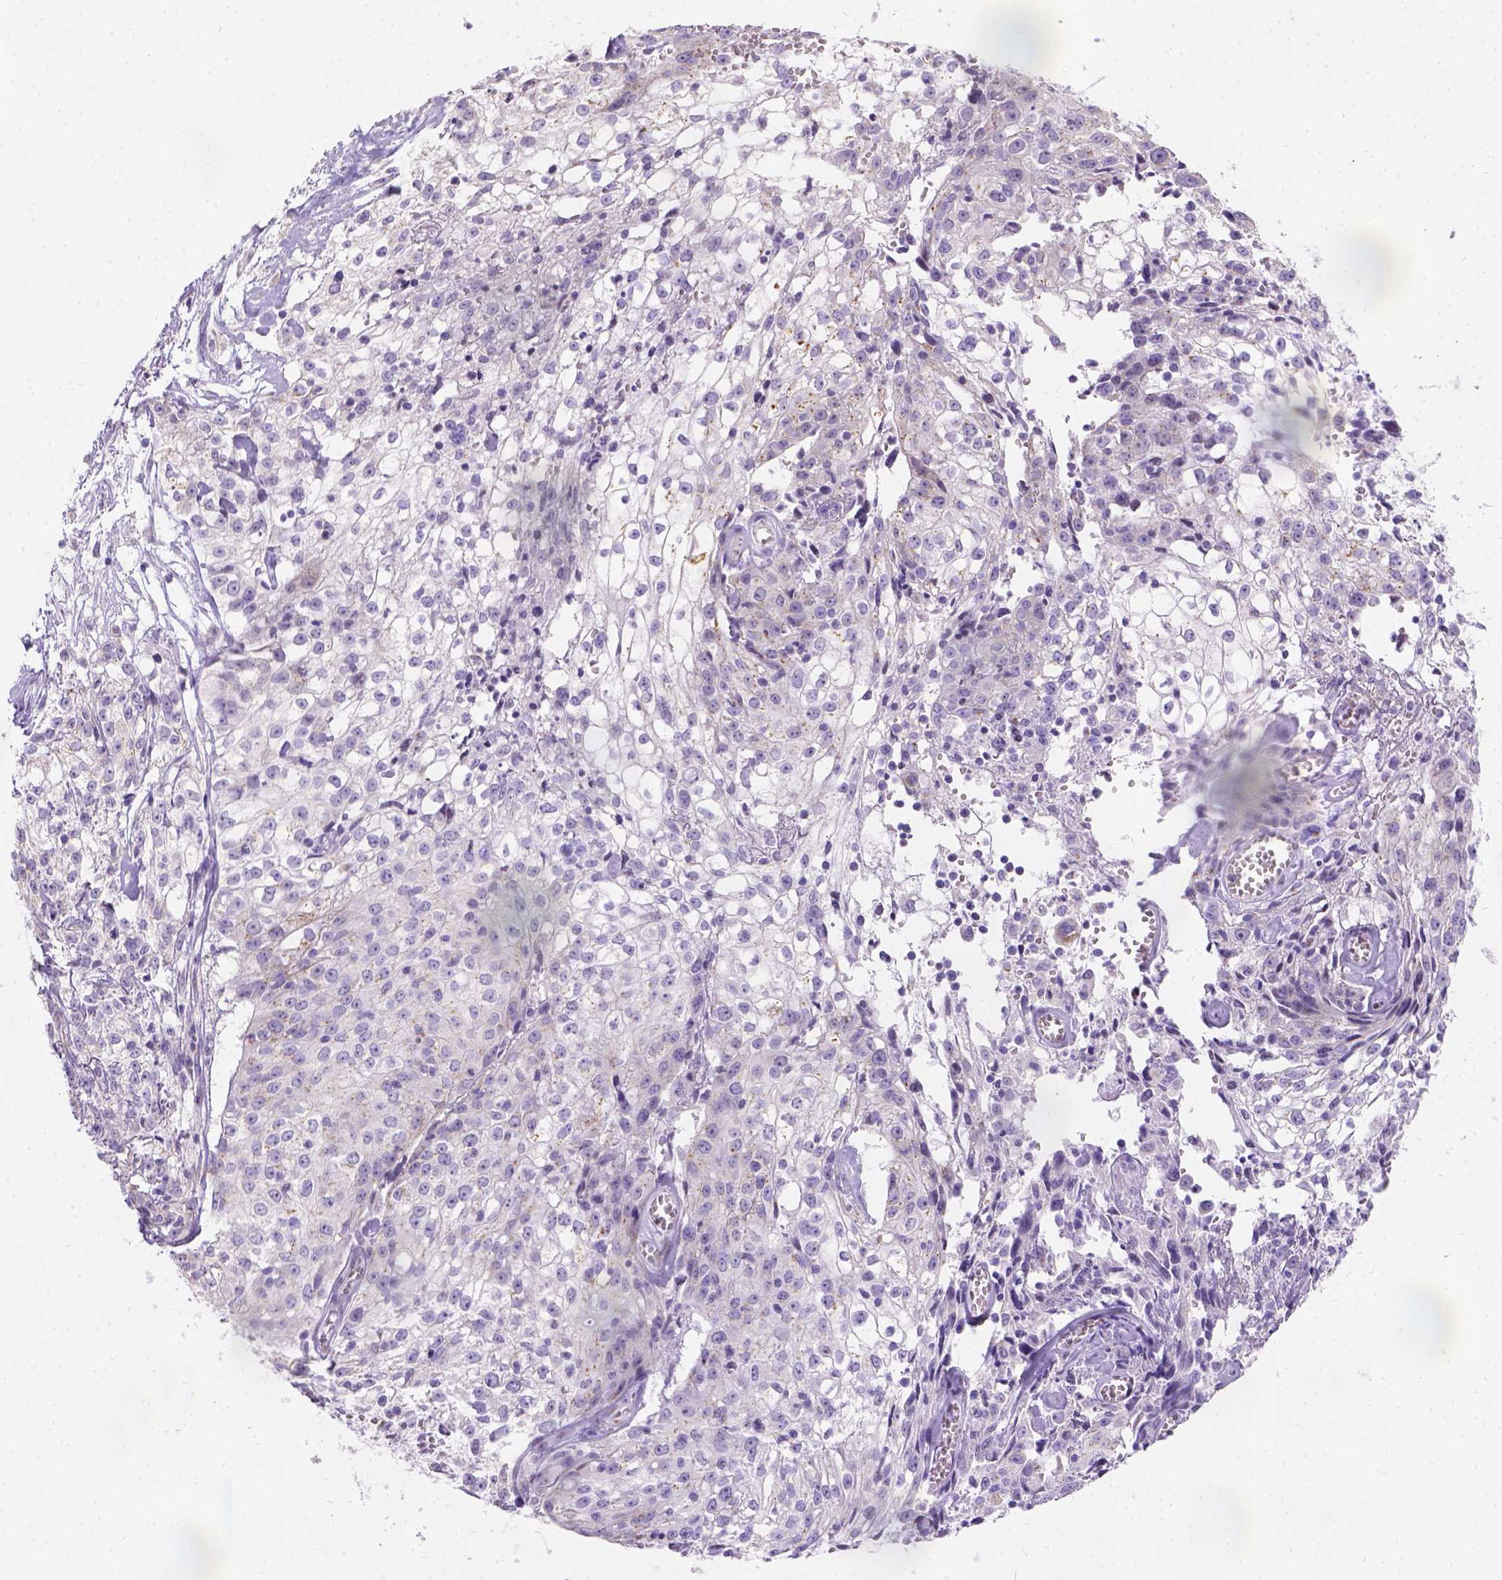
{"staining": {"intensity": "moderate", "quantity": "<25%", "location": "cytoplasmic/membranous"}, "tissue": "cervical cancer", "cell_type": "Tumor cells", "image_type": "cancer", "snomed": [{"axis": "morphology", "description": "Squamous cell carcinoma, NOS"}, {"axis": "topography", "description": "Cervix"}], "caption": "Moderate cytoplasmic/membranous positivity is seen in approximately <25% of tumor cells in cervical cancer (squamous cell carcinoma).", "gene": "PHF7", "patient": {"sex": "female", "age": 85}}